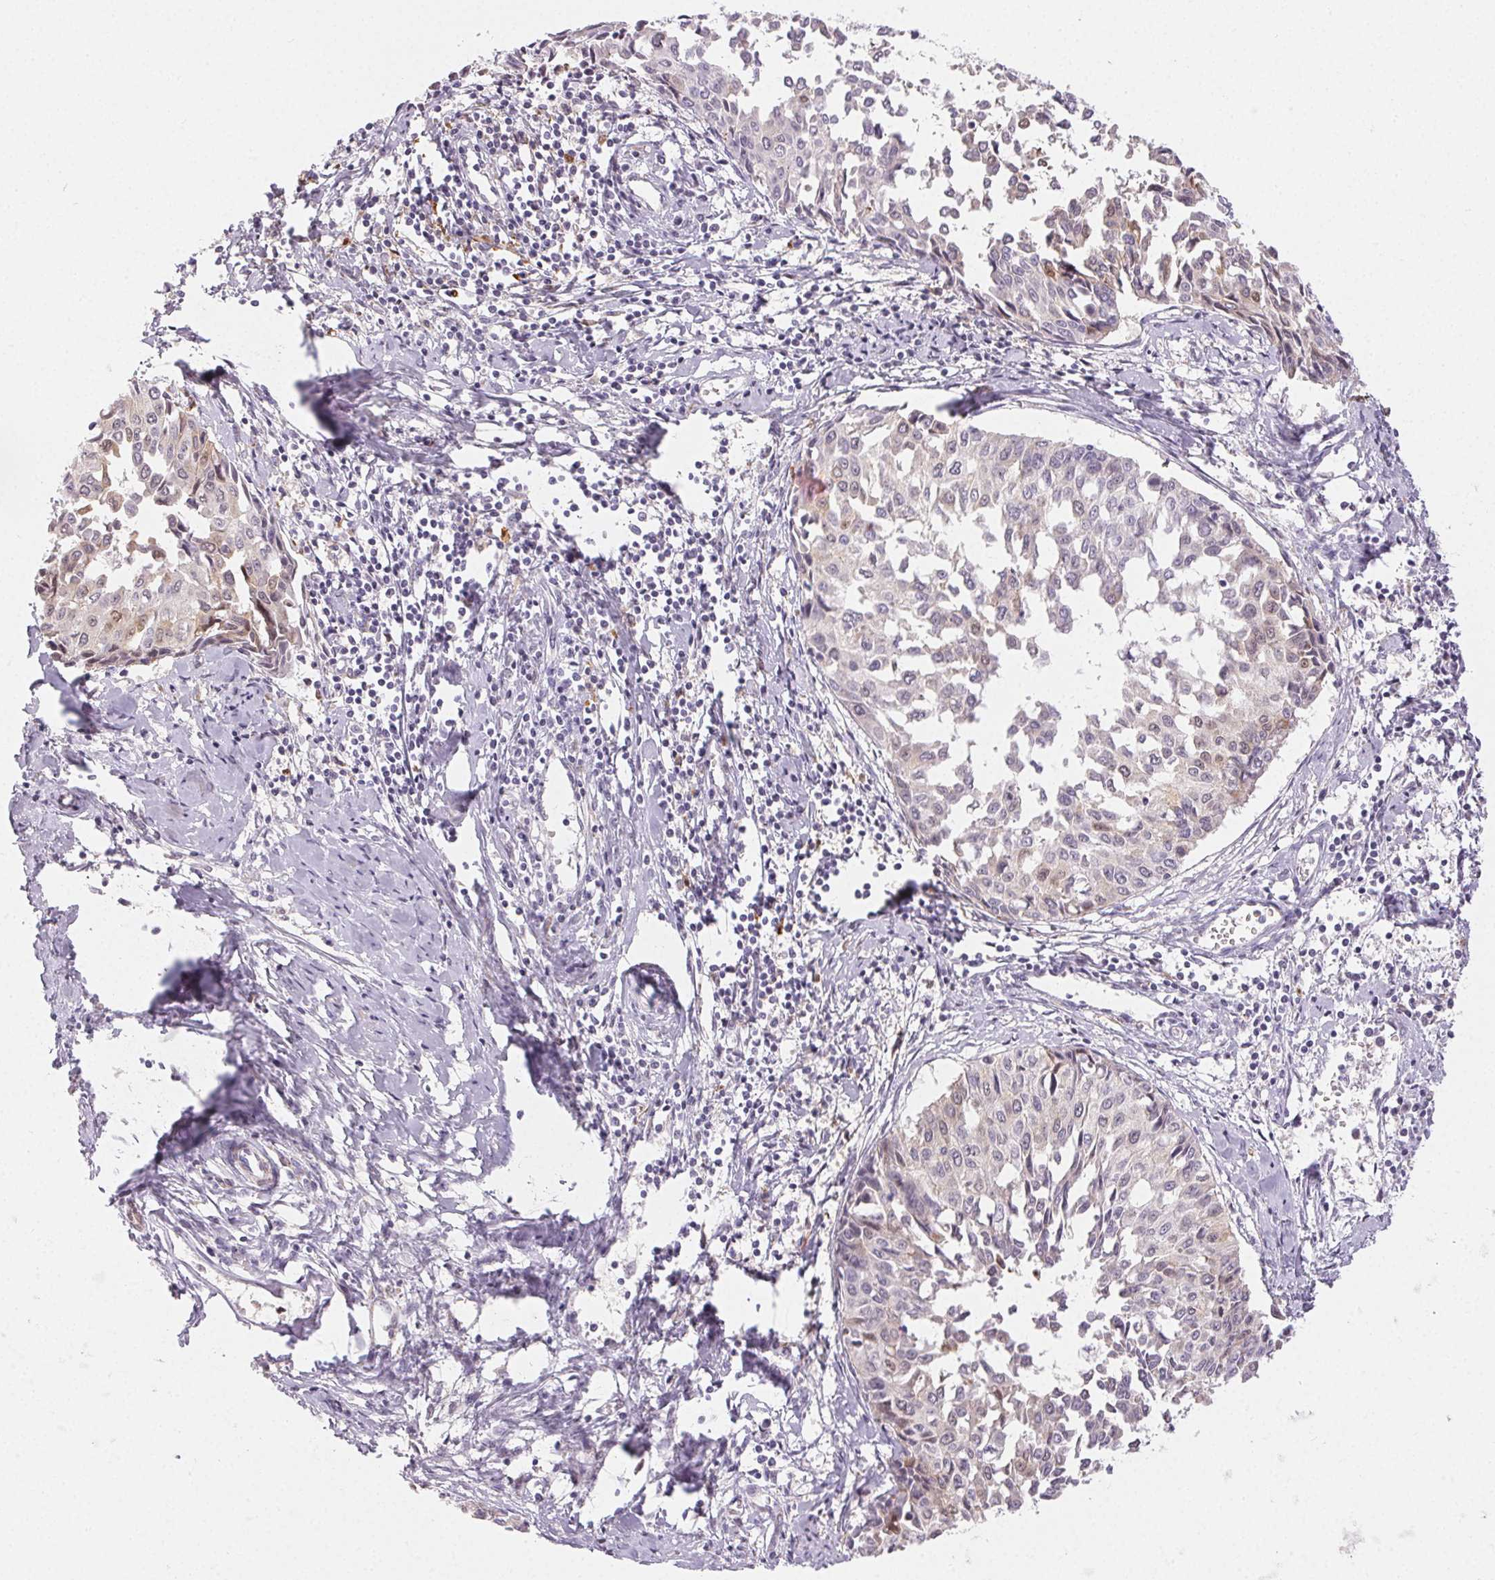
{"staining": {"intensity": "weak", "quantity": "<25%", "location": "cytoplasmic/membranous"}, "tissue": "cervical cancer", "cell_type": "Tumor cells", "image_type": "cancer", "snomed": [{"axis": "morphology", "description": "Squamous cell carcinoma, NOS"}, {"axis": "topography", "description": "Cervix"}], "caption": "Immunohistochemistry histopathology image of cervical cancer (squamous cell carcinoma) stained for a protein (brown), which demonstrates no expression in tumor cells.", "gene": "RPGRIP1", "patient": {"sex": "female", "age": 50}}